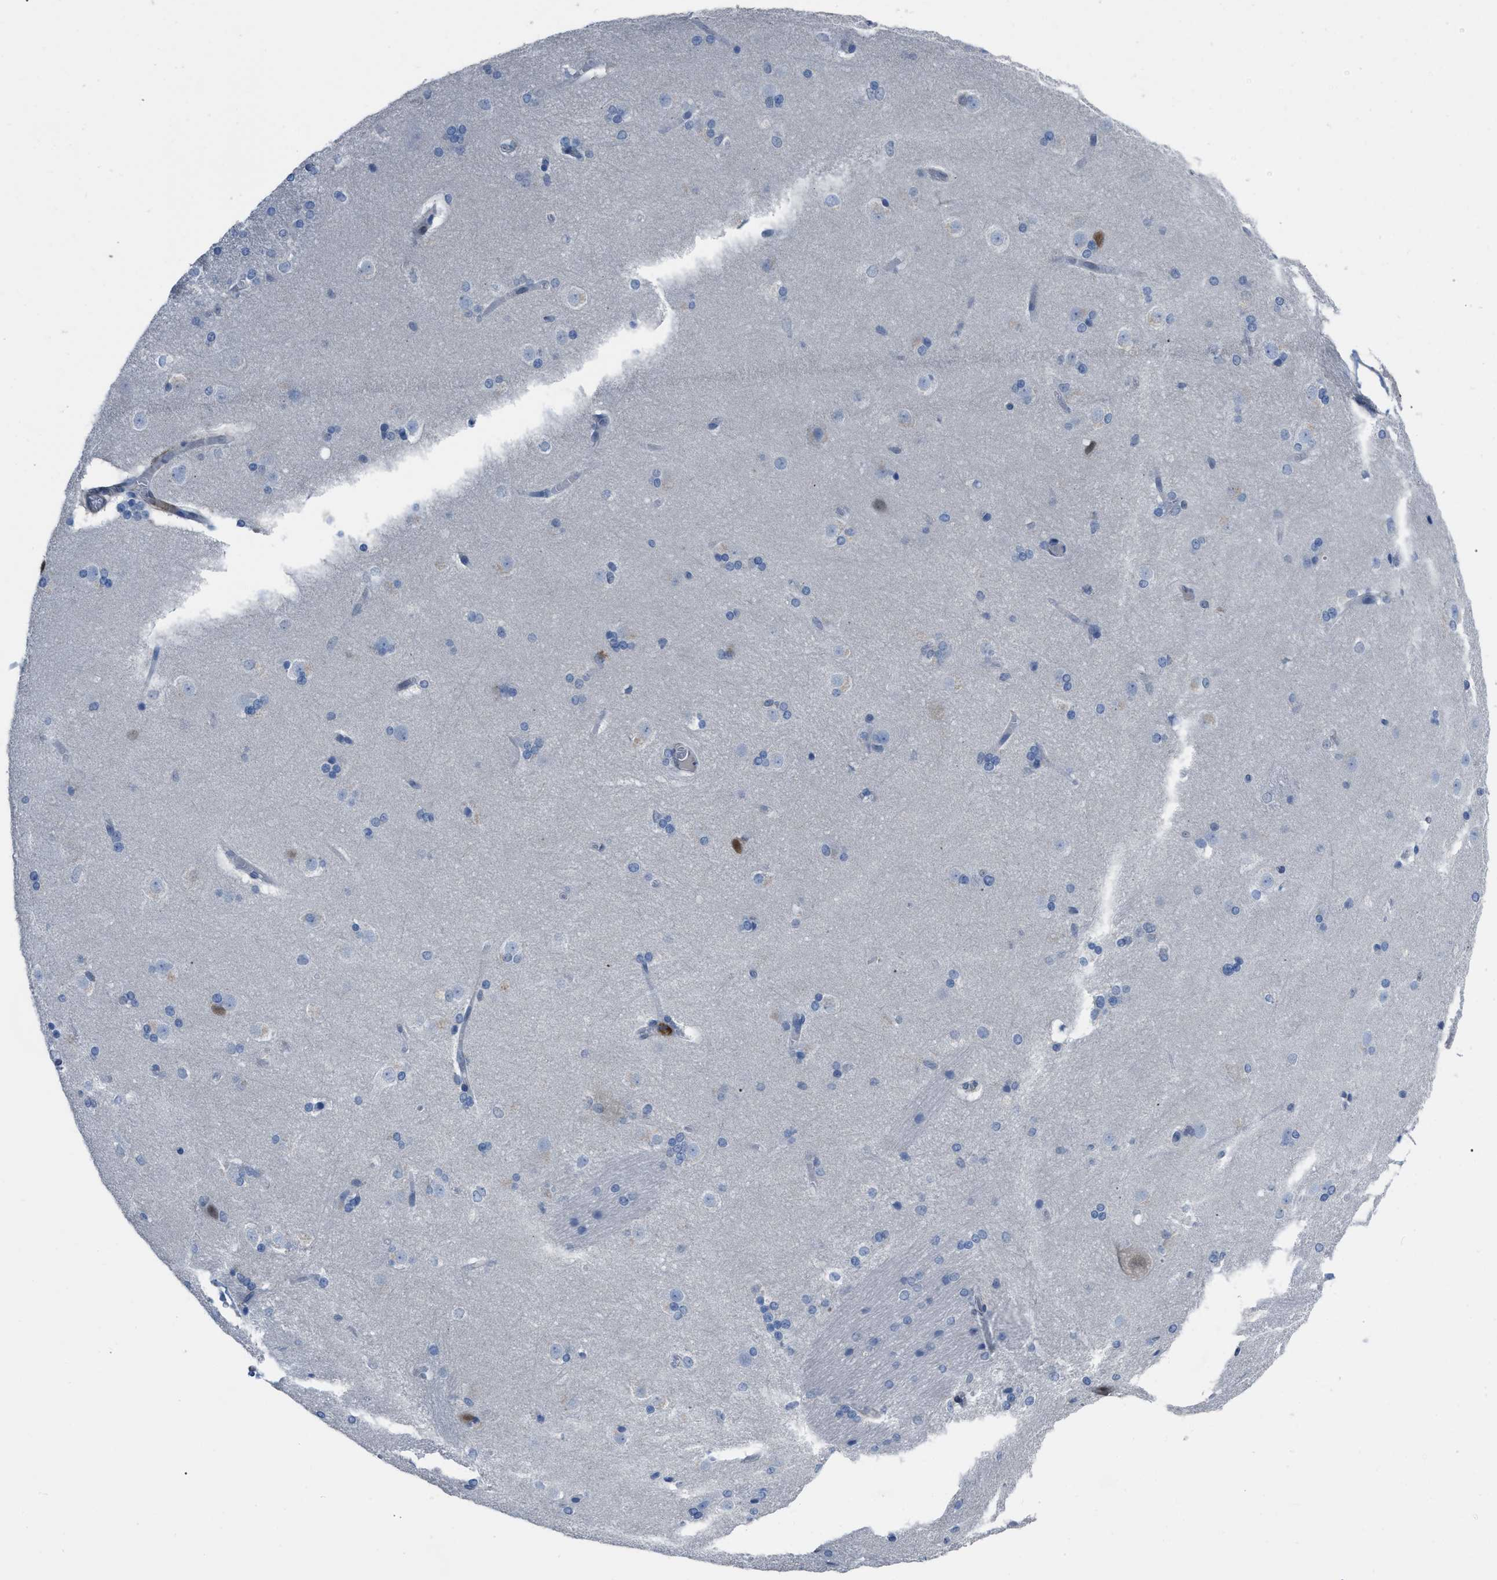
{"staining": {"intensity": "negative", "quantity": "none", "location": "none"}, "tissue": "caudate", "cell_type": "Glial cells", "image_type": "normal", "snomed": [{"axis": "morphology", "description": "Normal tissue, NOS"}, {"axis": "topography", "description": "Lateral ventricle wall"}], "caption": "Immunohistochemistry photomicrograph of unremarkable human caudate stained for a protein (brown), which reveals no positivity in glial cells. (DAB (3,3'-diaminobenzidine) immunohistochemistry (IHC), high magnification).", "gene": "PRMT2", "patient": {"sex": "female", "age": 19}}